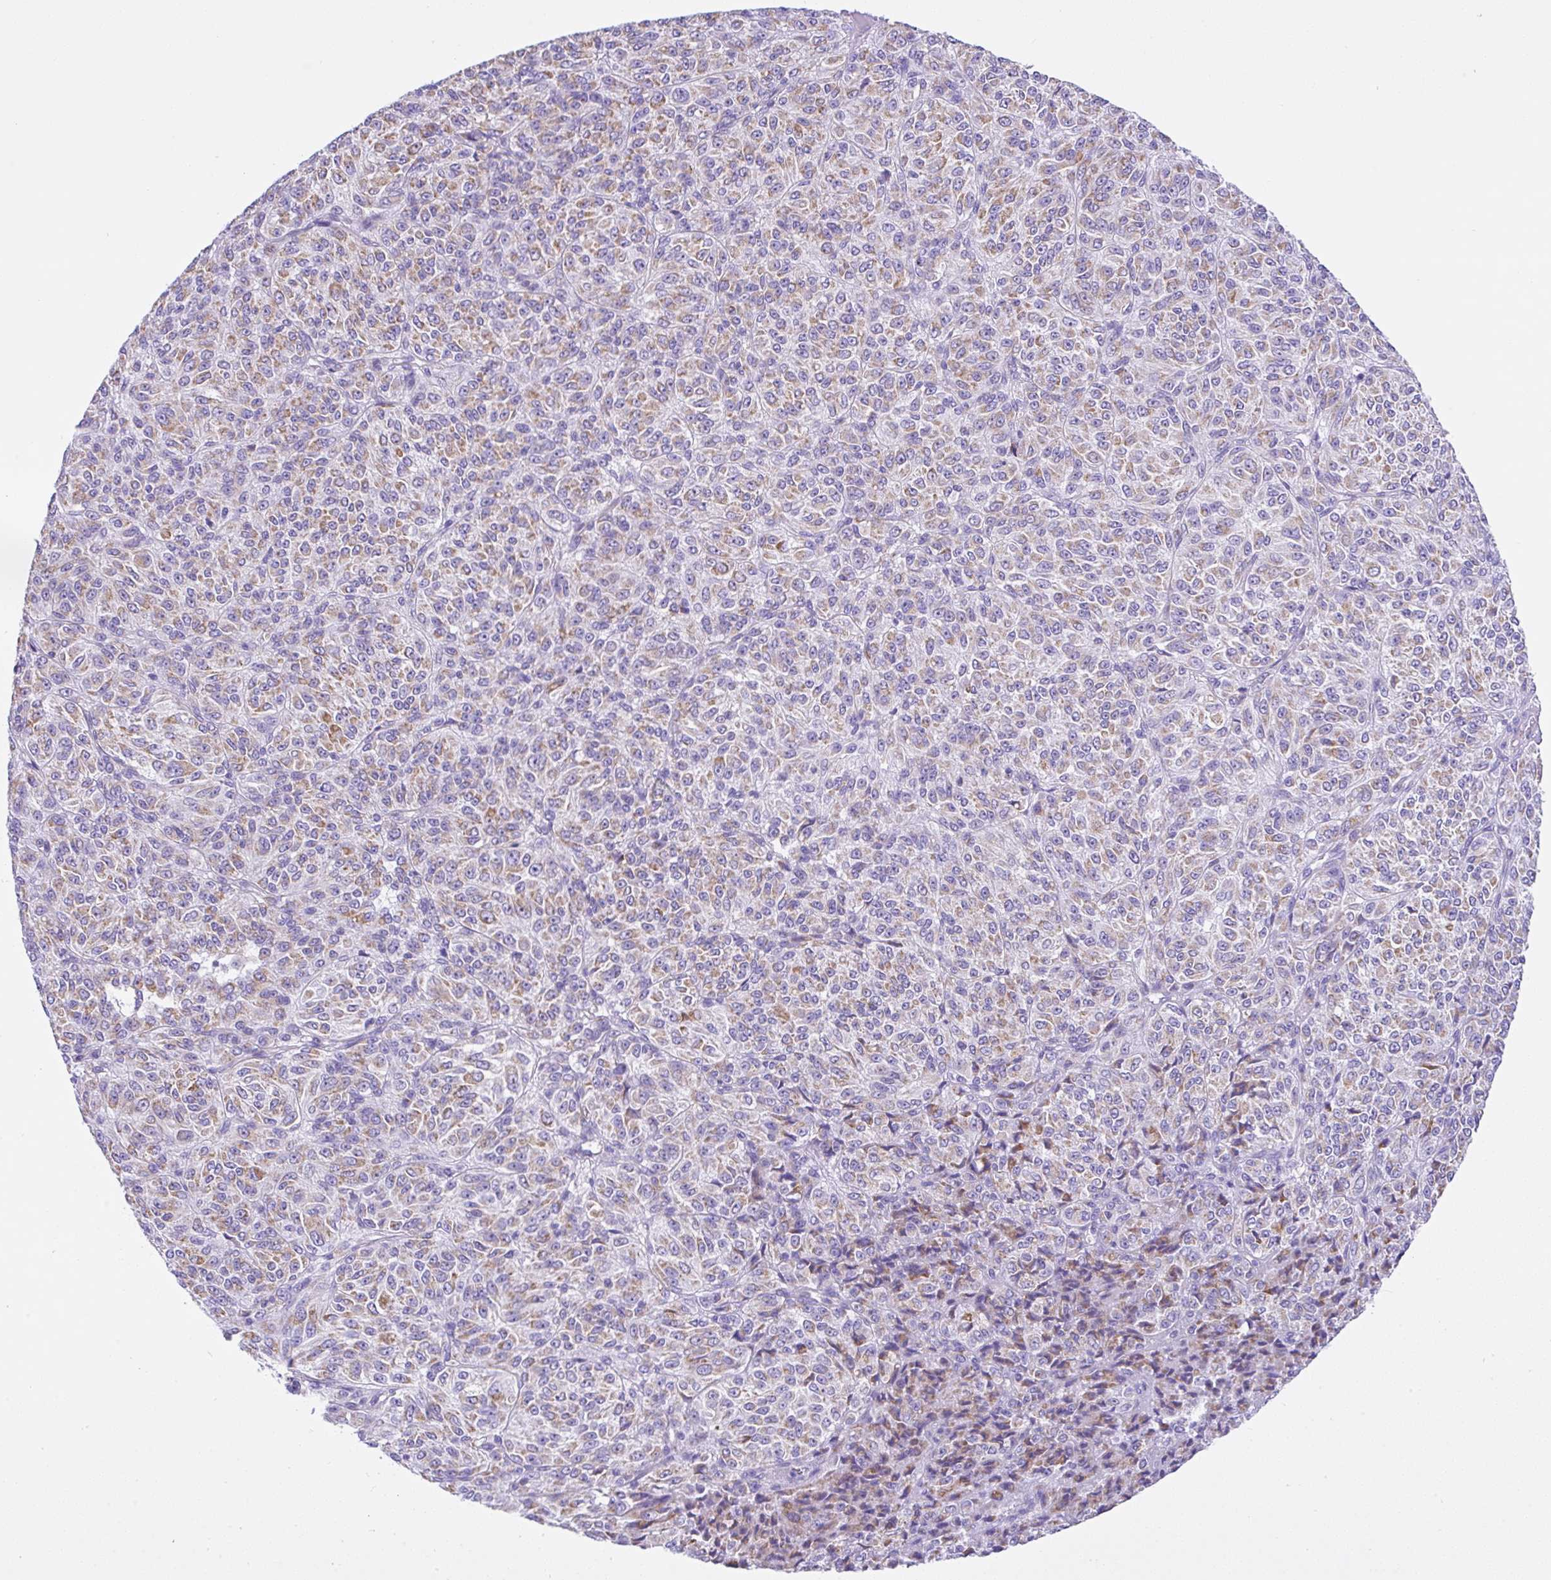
{"staining": {"intensity": "weak", "quantity": "25%-75%", "location": "cytoplasmic/membranous"}, "tissue": "melanoma", "cell_type": "Tumor cells", "image_type": "cancer", "snomed": [{"axis": "morphology", "description": "Malignant melanoma, Metastatic site"}, {"axis": "topography", "description": "Brain"}], "caption": "Malignant melanoma (metastatic site) stained for a protein (brown) demonstrates weak cytoplasmic/membranous positive positivity in about 25%-75% of tumor cells.", "gene": "SLC13A1", "patient": {"sex": "female", "age": 56}}